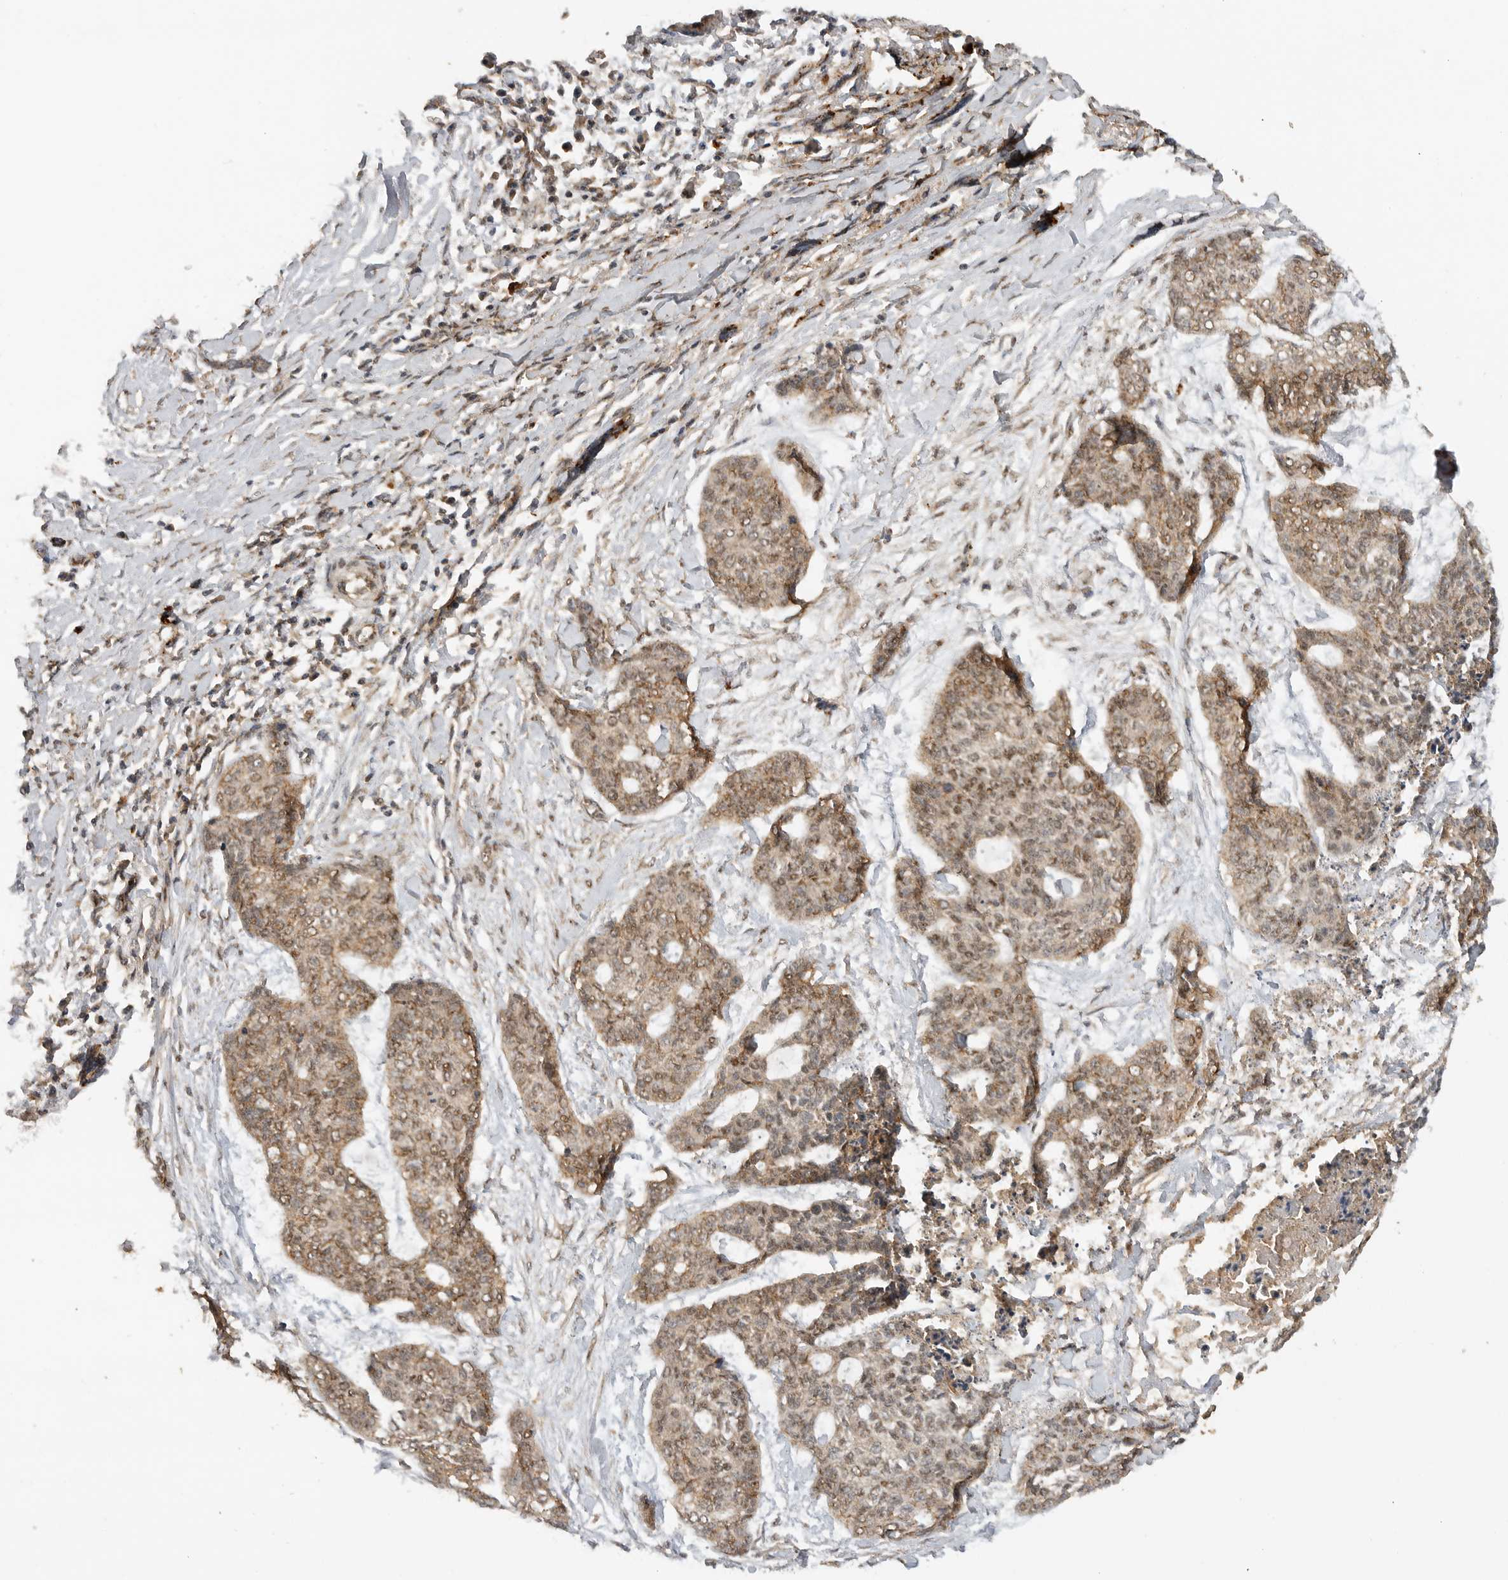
{"staining": {"intensity": "weak", "quantity": ">75%", "location": "cytoplasmic/membranous"}, "tissue": "skin cancer", "cell_type": "Tumor cells", "image_type": "cancer", "snomed": [{"axis": "morphology", "description": "Basal cell carcinoma"}, {"axis": "topography", "description": "Skin"}], "caption": "Skin cancer was stained to show a protein in brown. There is low levels of weak cytoplasmic/membranous expression in approximately >75% of tumor cells.", "gene": "ICOSLG", "patient": {"sex": "female", "age": 64}}